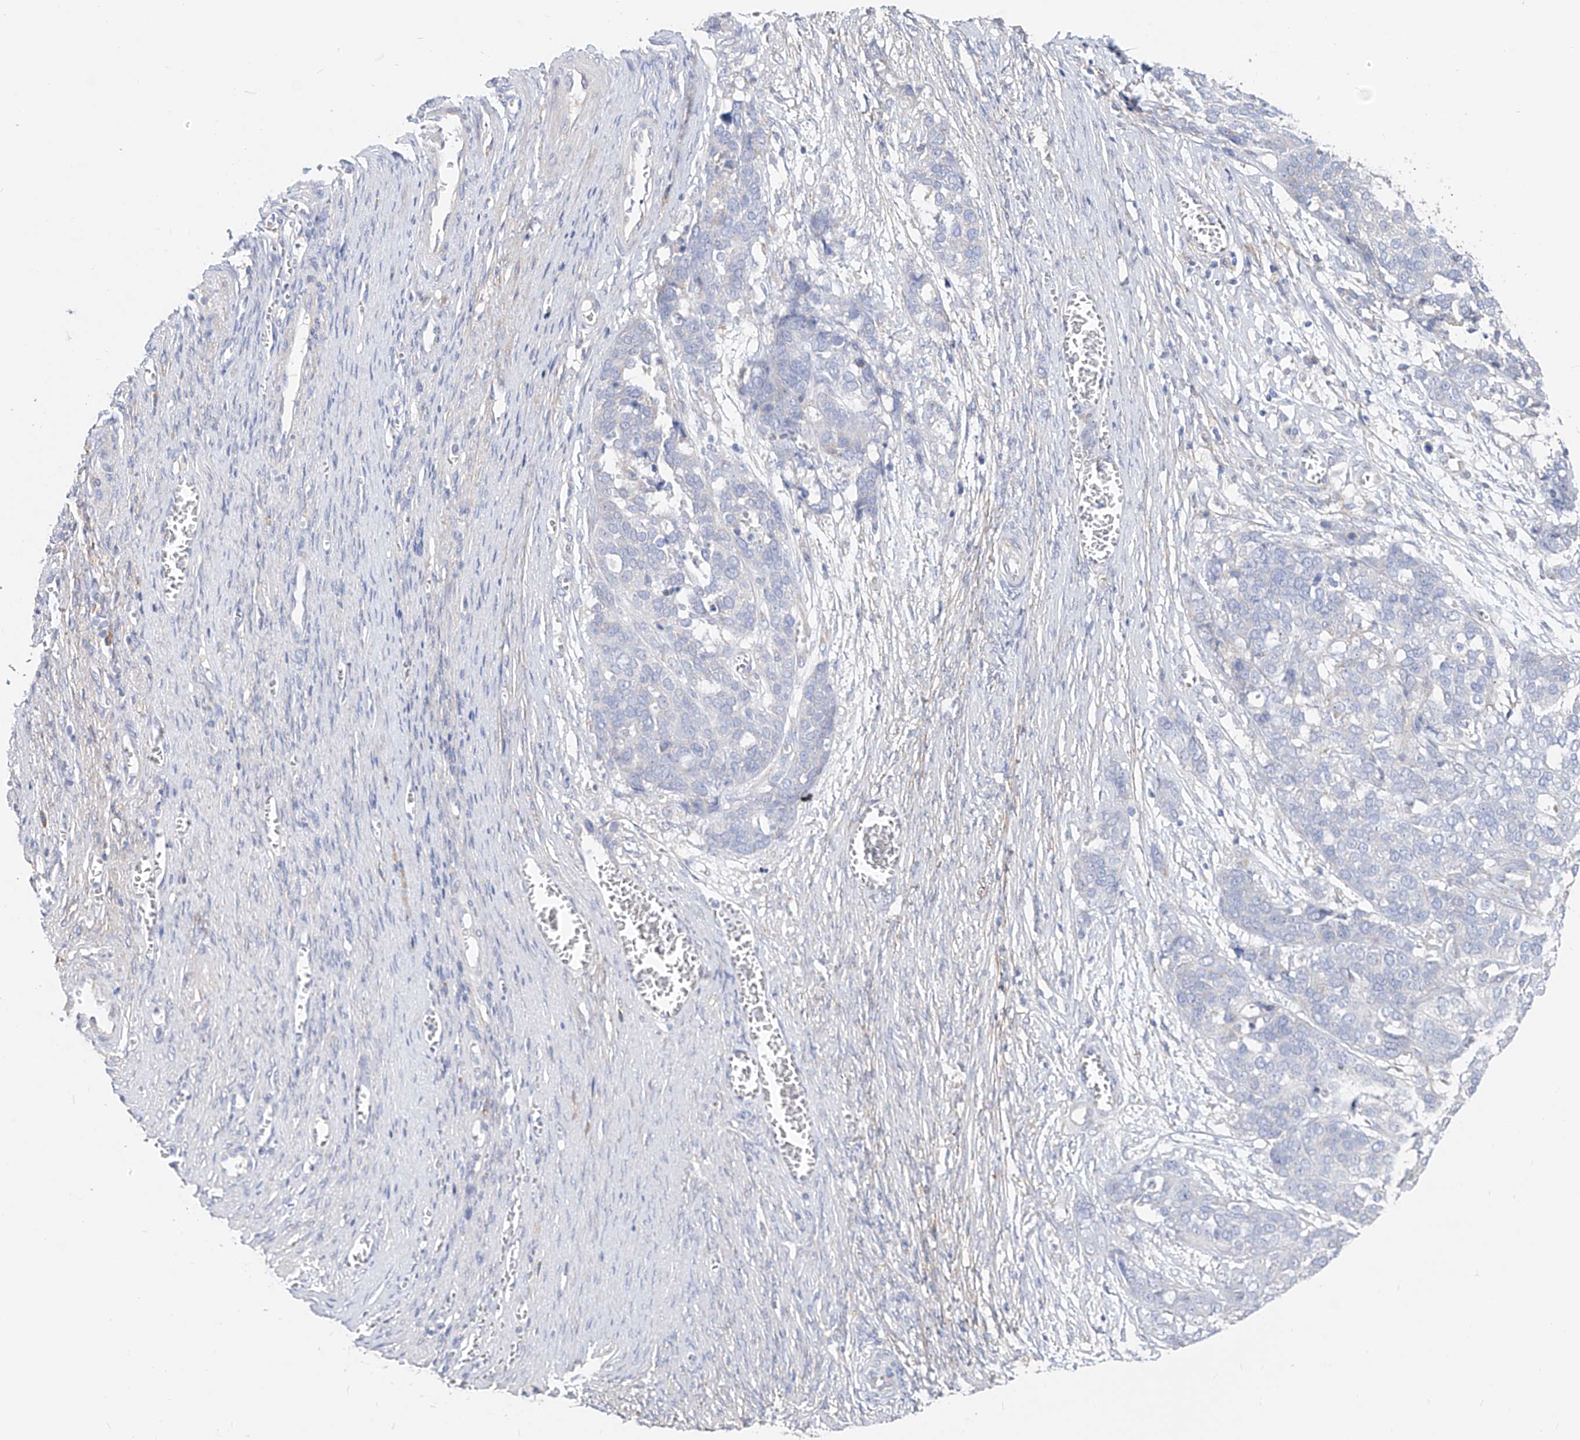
{"staining": {"intensity": "negative", "quantity": "none", "location": "none"}, "tissue": "ovarian cancer", "cell_type": "Tumor cells", "image_type": "cancer", "snomed": [{"axis": "morphology", "description": "Cystadenocarcinoma, serous, NOS"}, {"axis": "topography", "description": "Ovary"}], "caption": "A micrograph of human serous cystadenocarcinoma (ovarian) is negative for staining in tumor cells.", "gene": "UFL1", "patient": {"sex": "female", "age": 44}}